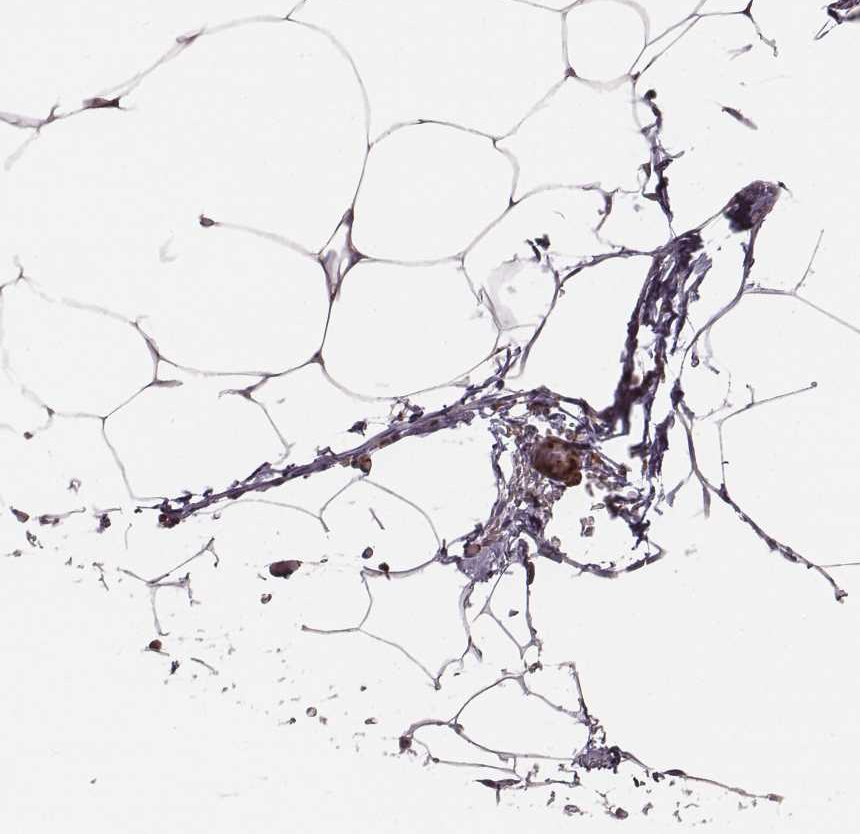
{"staining": {"intensity": "negative", "quantity": "none", "location": "none"}, "tissue": "adipose tissue", "cell_type": "Adipocytes", "image_type": "normal", "snomed": [{"axis": "morphology", "description": "Normal tissue, NOS"}, {"axis": "topography", "description": "Adipose tissue"}], "caption": "Immunohistochemistry micrograph of benign adipose tissue stained for a protein (brown), which displays no positivity in adipocytes. Brightfield microscopy of IHC stained with DAB (3,3'-diaminobenzidine) (brown) and hematoxylin (blue), captured at high magnification.", "gene": "ZYX", "patient": {"sex": "male", "age": 57}}